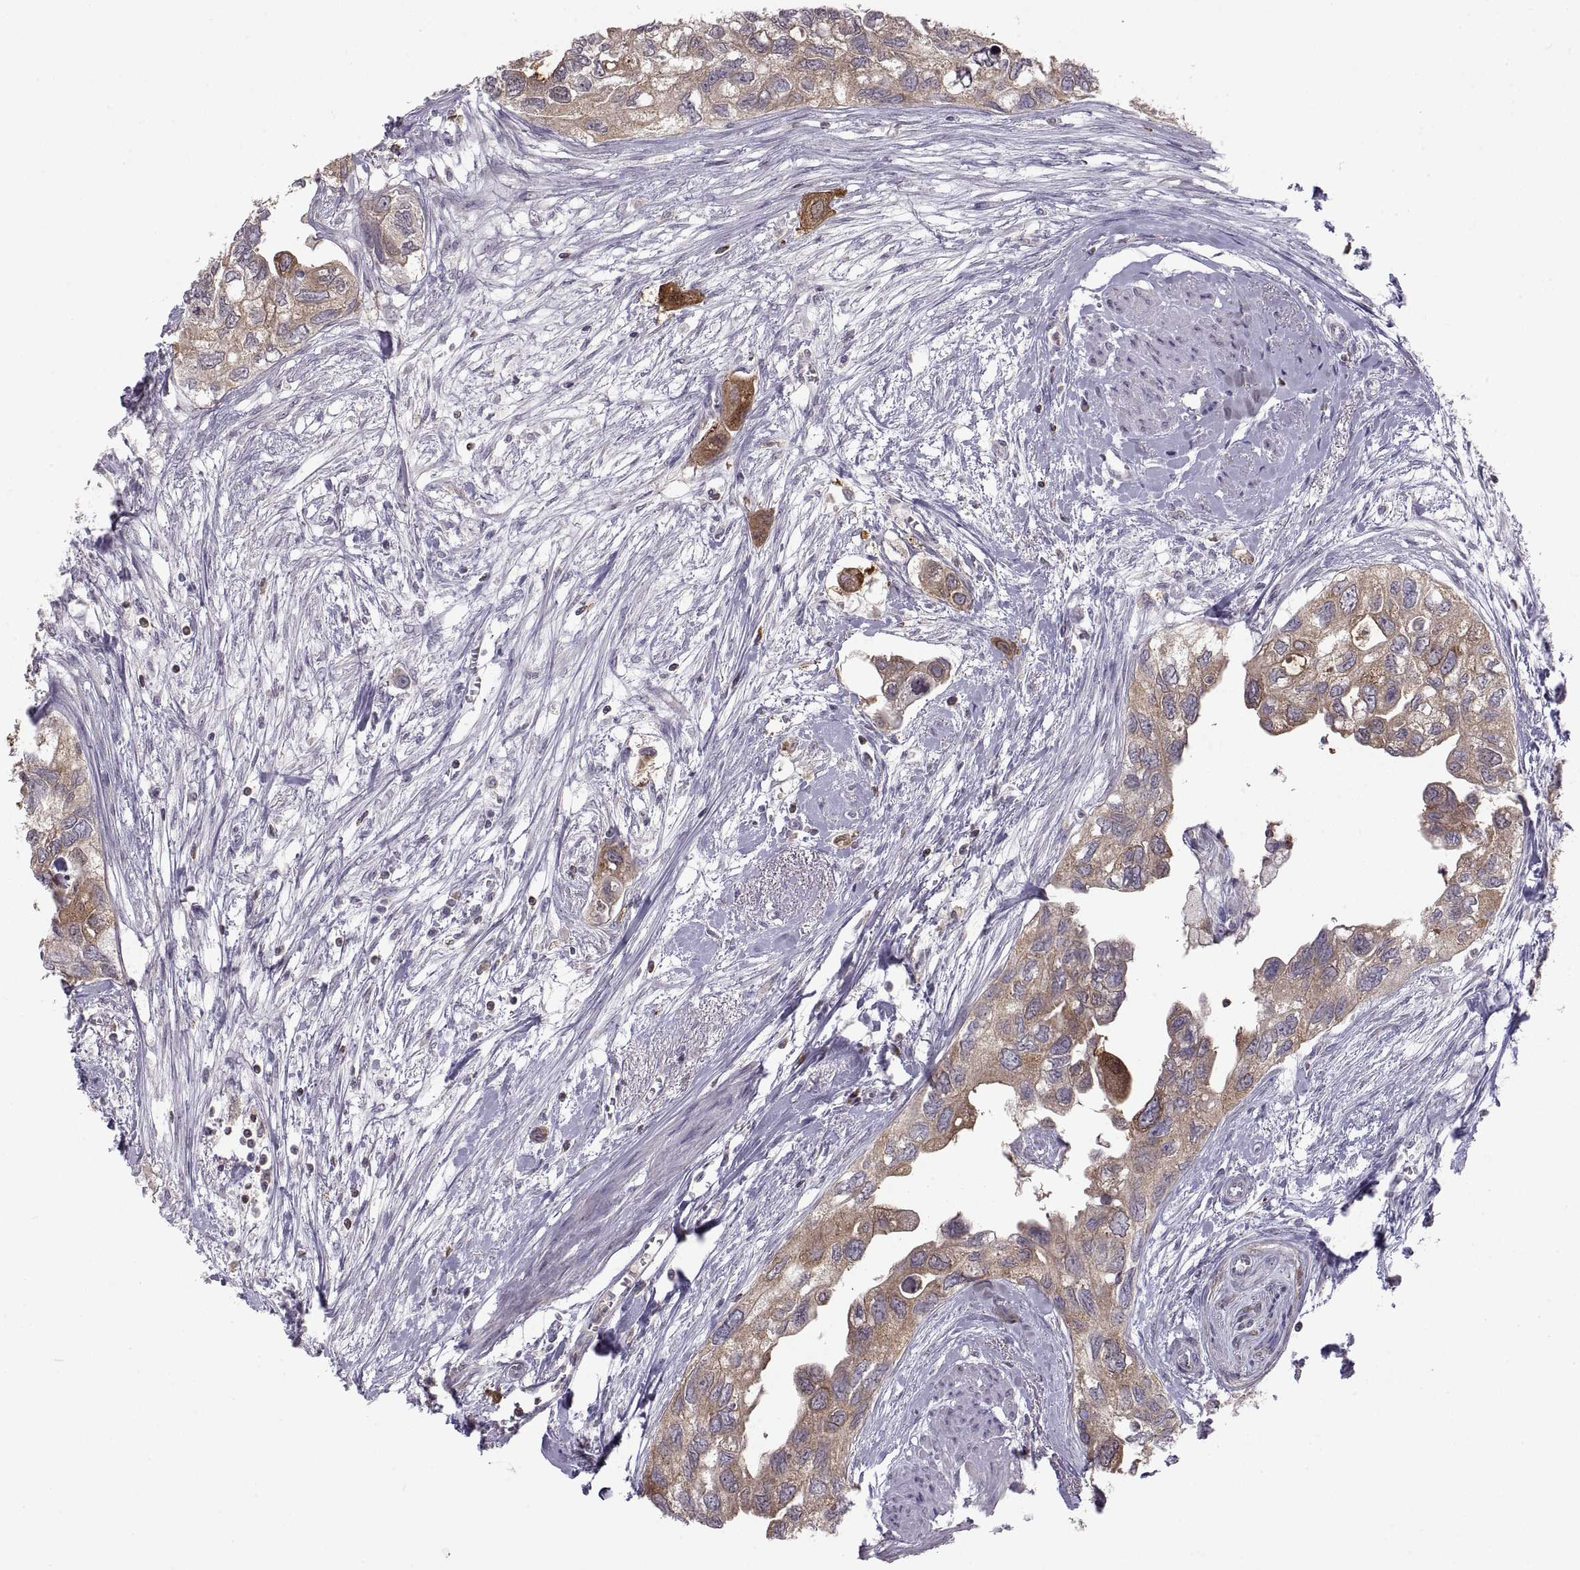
{"staining": {"intensity": "strong", "quantity": "<25%", "location": "cytoplasmic/membranous"}, "tissue": "urothelial cancer", "cell_type": "Tumor cells", "image_type": "cancer", "snomed": [{"axis": "morphology", "description": "Urothelial carcinoma, High grade"}, {"axis": "topography", "description": "Urinary bladder"}], "caption": "Immunohistochemical staining of human high-grade urothelial carcinoma demonstrates medium levels of strong cytoplasmic/membranous protein positivity in about <25% of tumor cells. (Brightfield microscopy of DAB IHC at high magnification).", "gene": "EZR", "patient": {"sex": "male", "age": 59}}